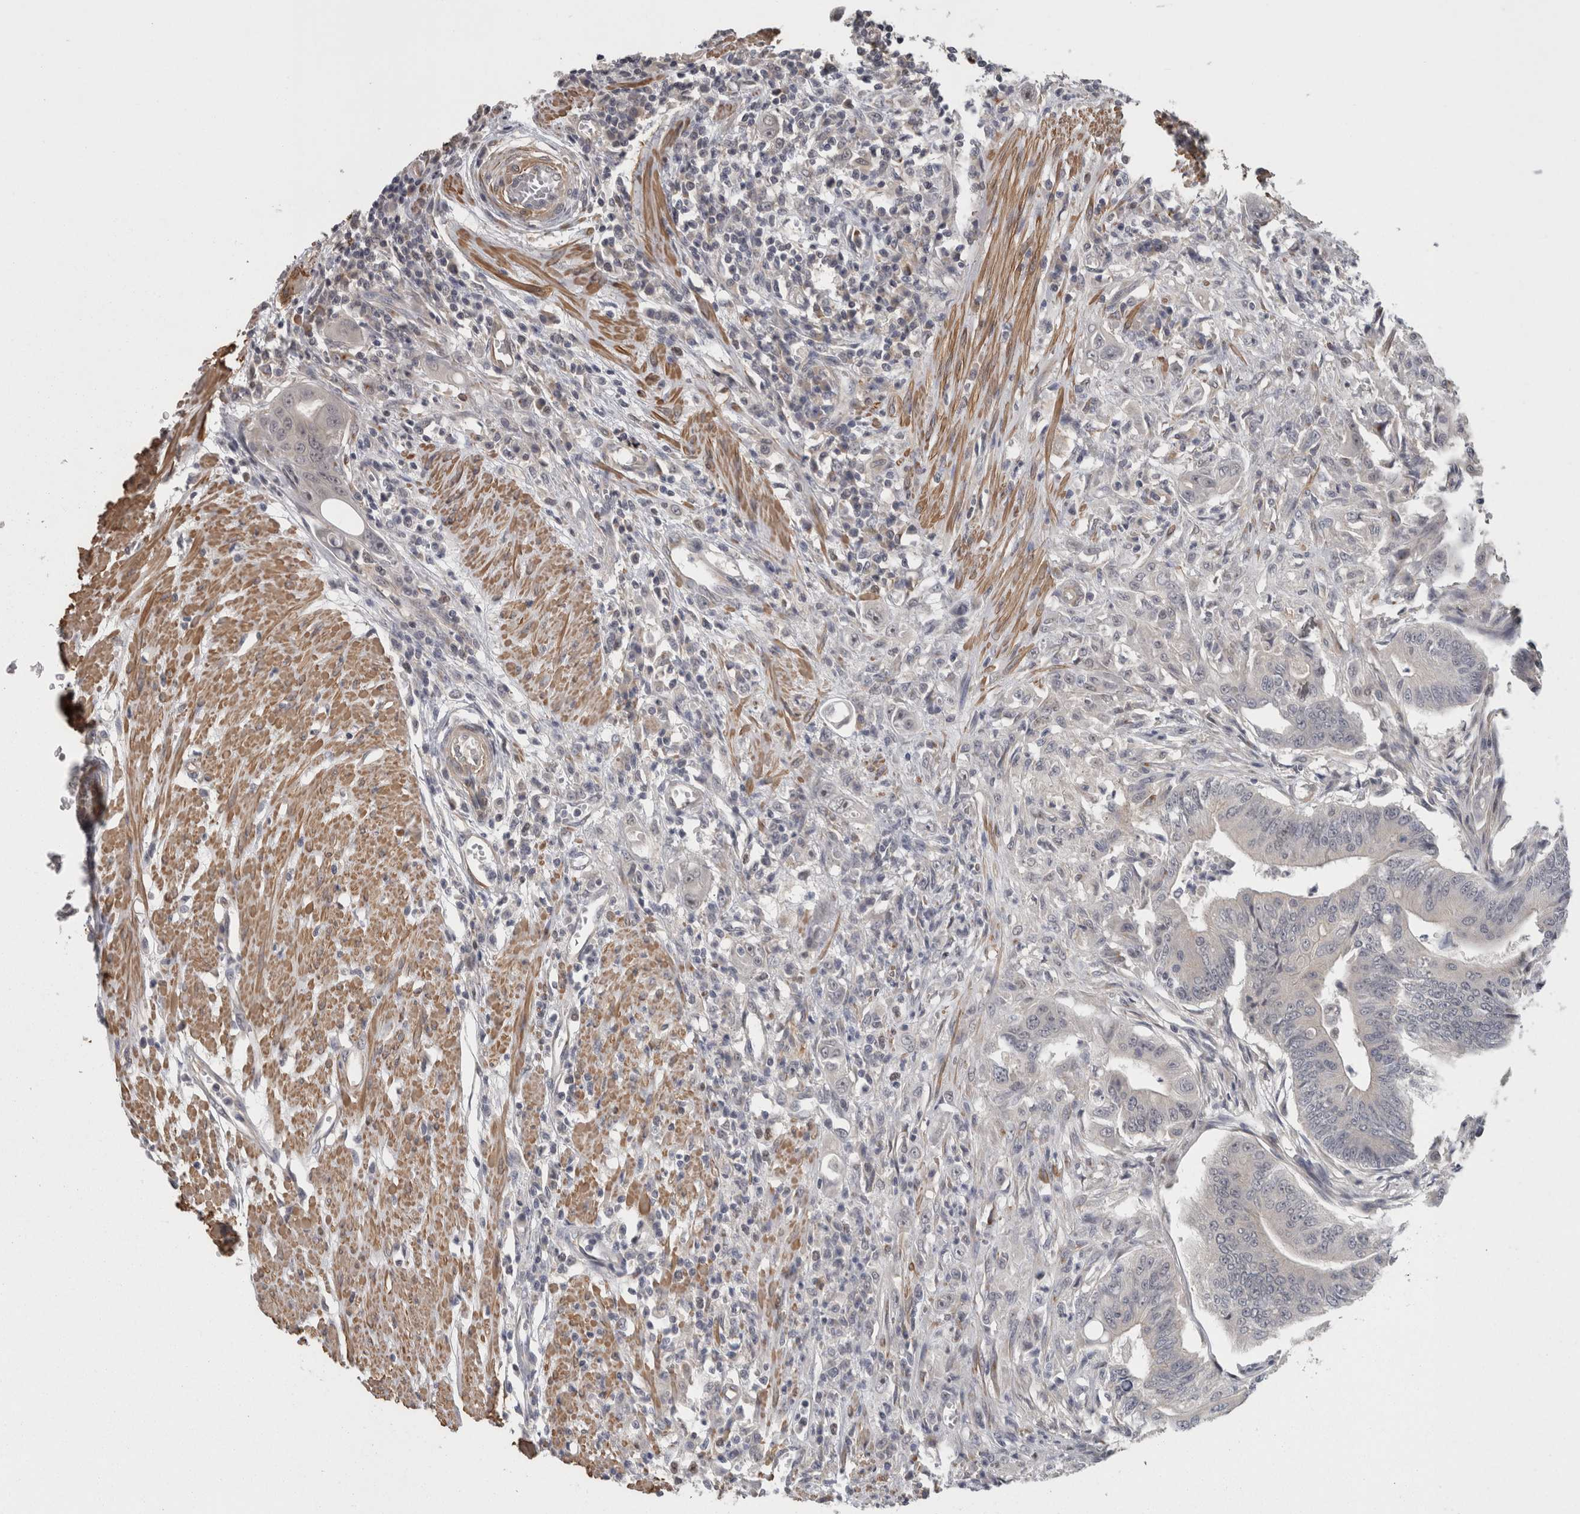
{"staining": {"intensity": "negative", "quantity": "none", "location": "none"}, "tissue": "colorectal cancer", "cell_type": "Tumor cells", "image_type": "cancer", "snomed": [{"axis": "morphology", "description": "Adenoma, NOS"}, {"axis": "morphology", "description": "Adenocarcinoma, NOS"}, {"axis": "topography", "description": "Colon"}], "caption": "This histopathology image is of colorectal cancer (adenoma) stained with IHC to label a protein in brown with the nuclei are counter-stained blue. There is no staining in tumor cells.", "gene": "RMDN1", "patient": {"sex": "male", "age": 79}}